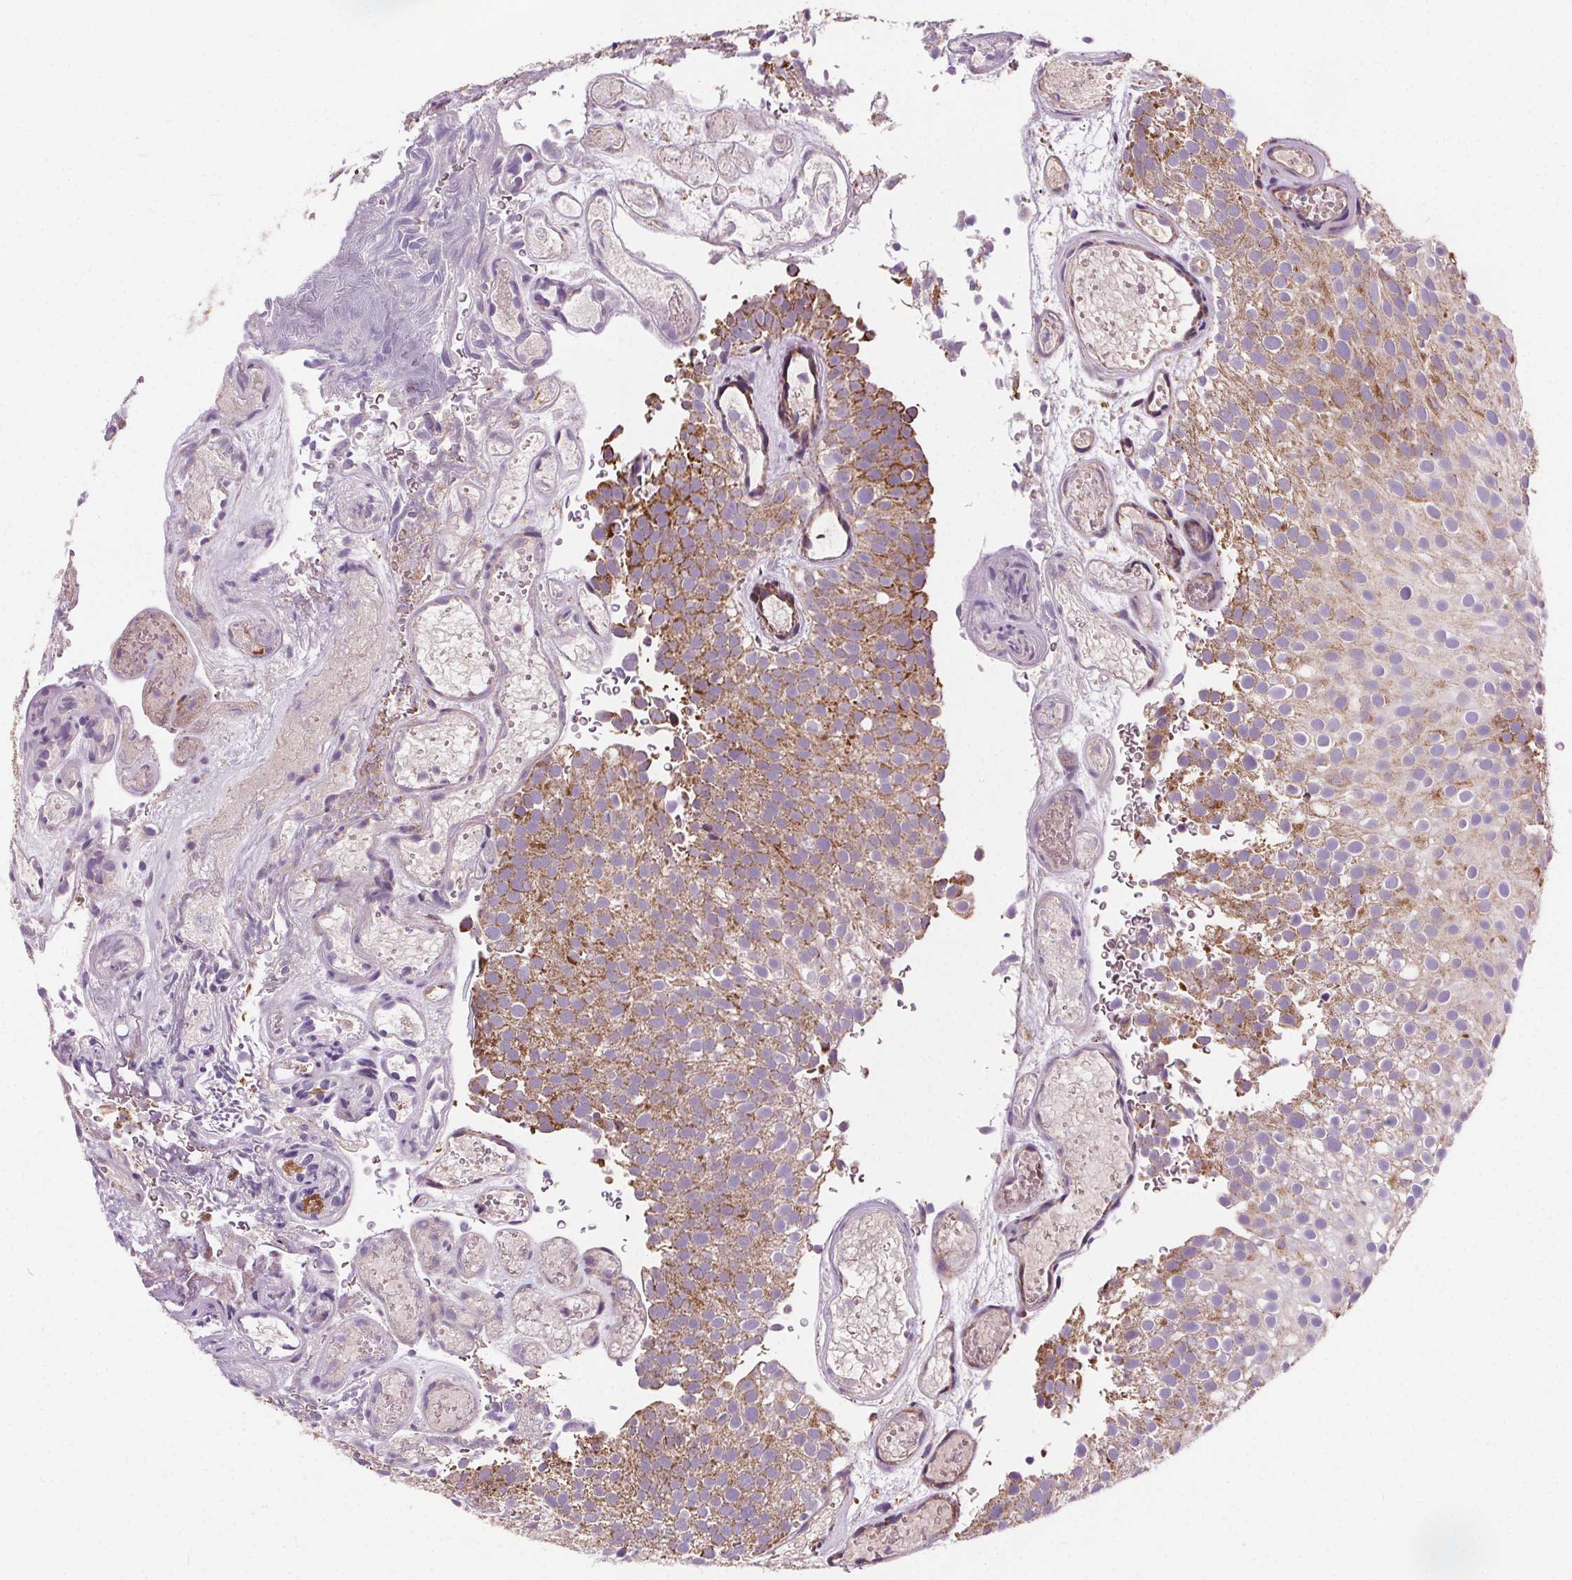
{"staining": {"intensity": "moderate", "quantity": "25%-75%", "location": "cytoplasmic/membranous"}, "tissue": "urothelial cancer", "cell_type": "Tumor cells", "image_type": "cancer", "snomed": [{"axis": "morphology", "description": "Urothelial carcinoma, Low grade"}, {"axis": "topography", "description": "Urinary bladder"}], "caption": "Low-grade urothelial carcinoma was stained to show a protein in brown. There is medium levels of moderate cytoplasmic/membranous positivity in about 25%-75% of tumor cells.", "gene": "GOLT1B", "patient": {"sex": "male", "age": 78}}